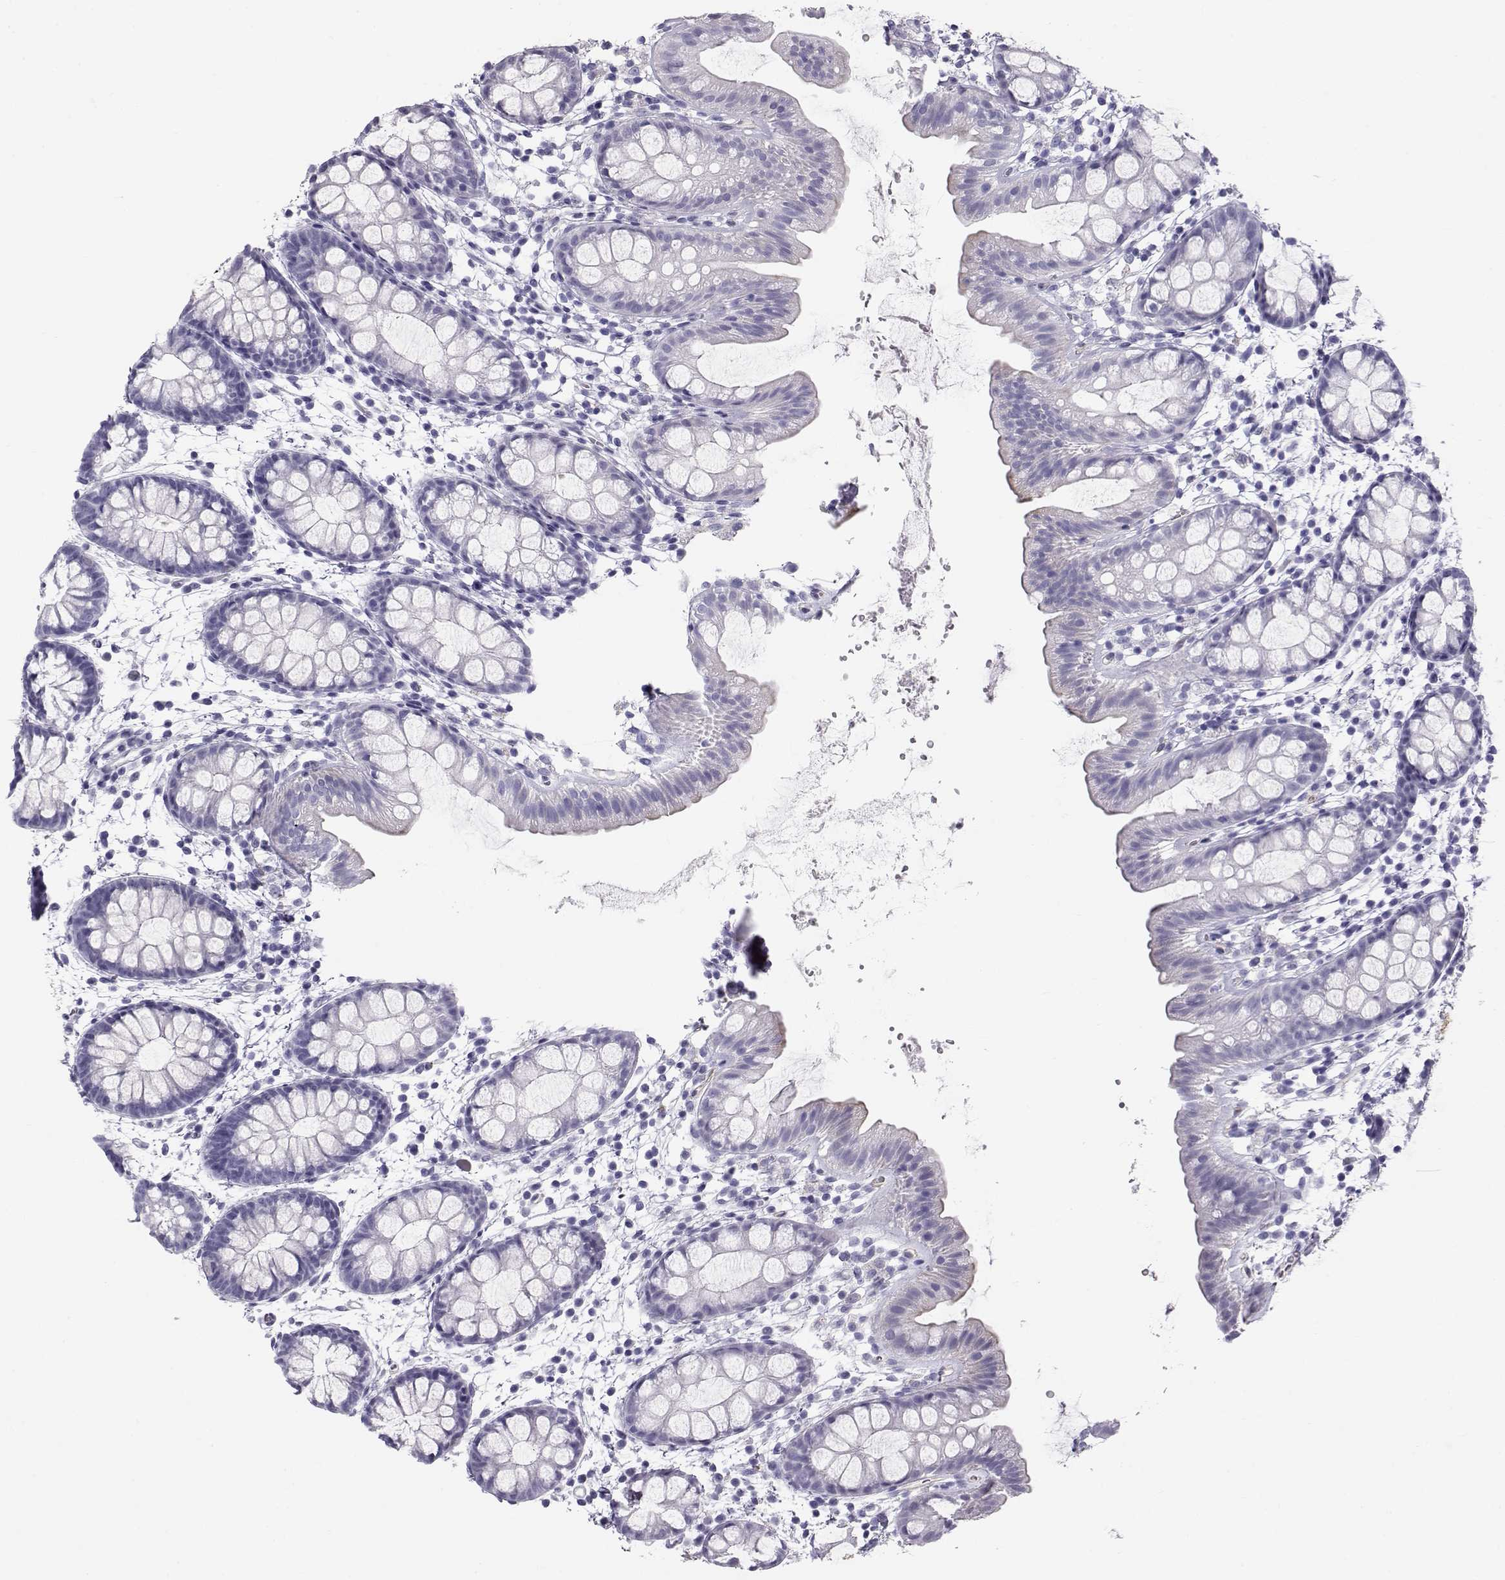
{"staining": {"intensity": "negative", "quantity": "none", "location": "none"}, "tissue": "rectum", "cell_type": "Glandular cells", "image_type": "normal", "snomed": [{"axis": "morphology", "description": "Normal tissue, NOS"}, {"axis": "topography", "description": "Rectum"}], "caption": "IHC micrograph of normal human rectum stained for a protein (brown), which shows no staining in glandular cells. (Stains: DAB (3,3'-diaminobenzidine) IHC with hematoxylin counter stain, Microscopy: brightfield microscopy at high magnification).", "gene": "RD3", "patient": {"sex": "male", "age": 57}}